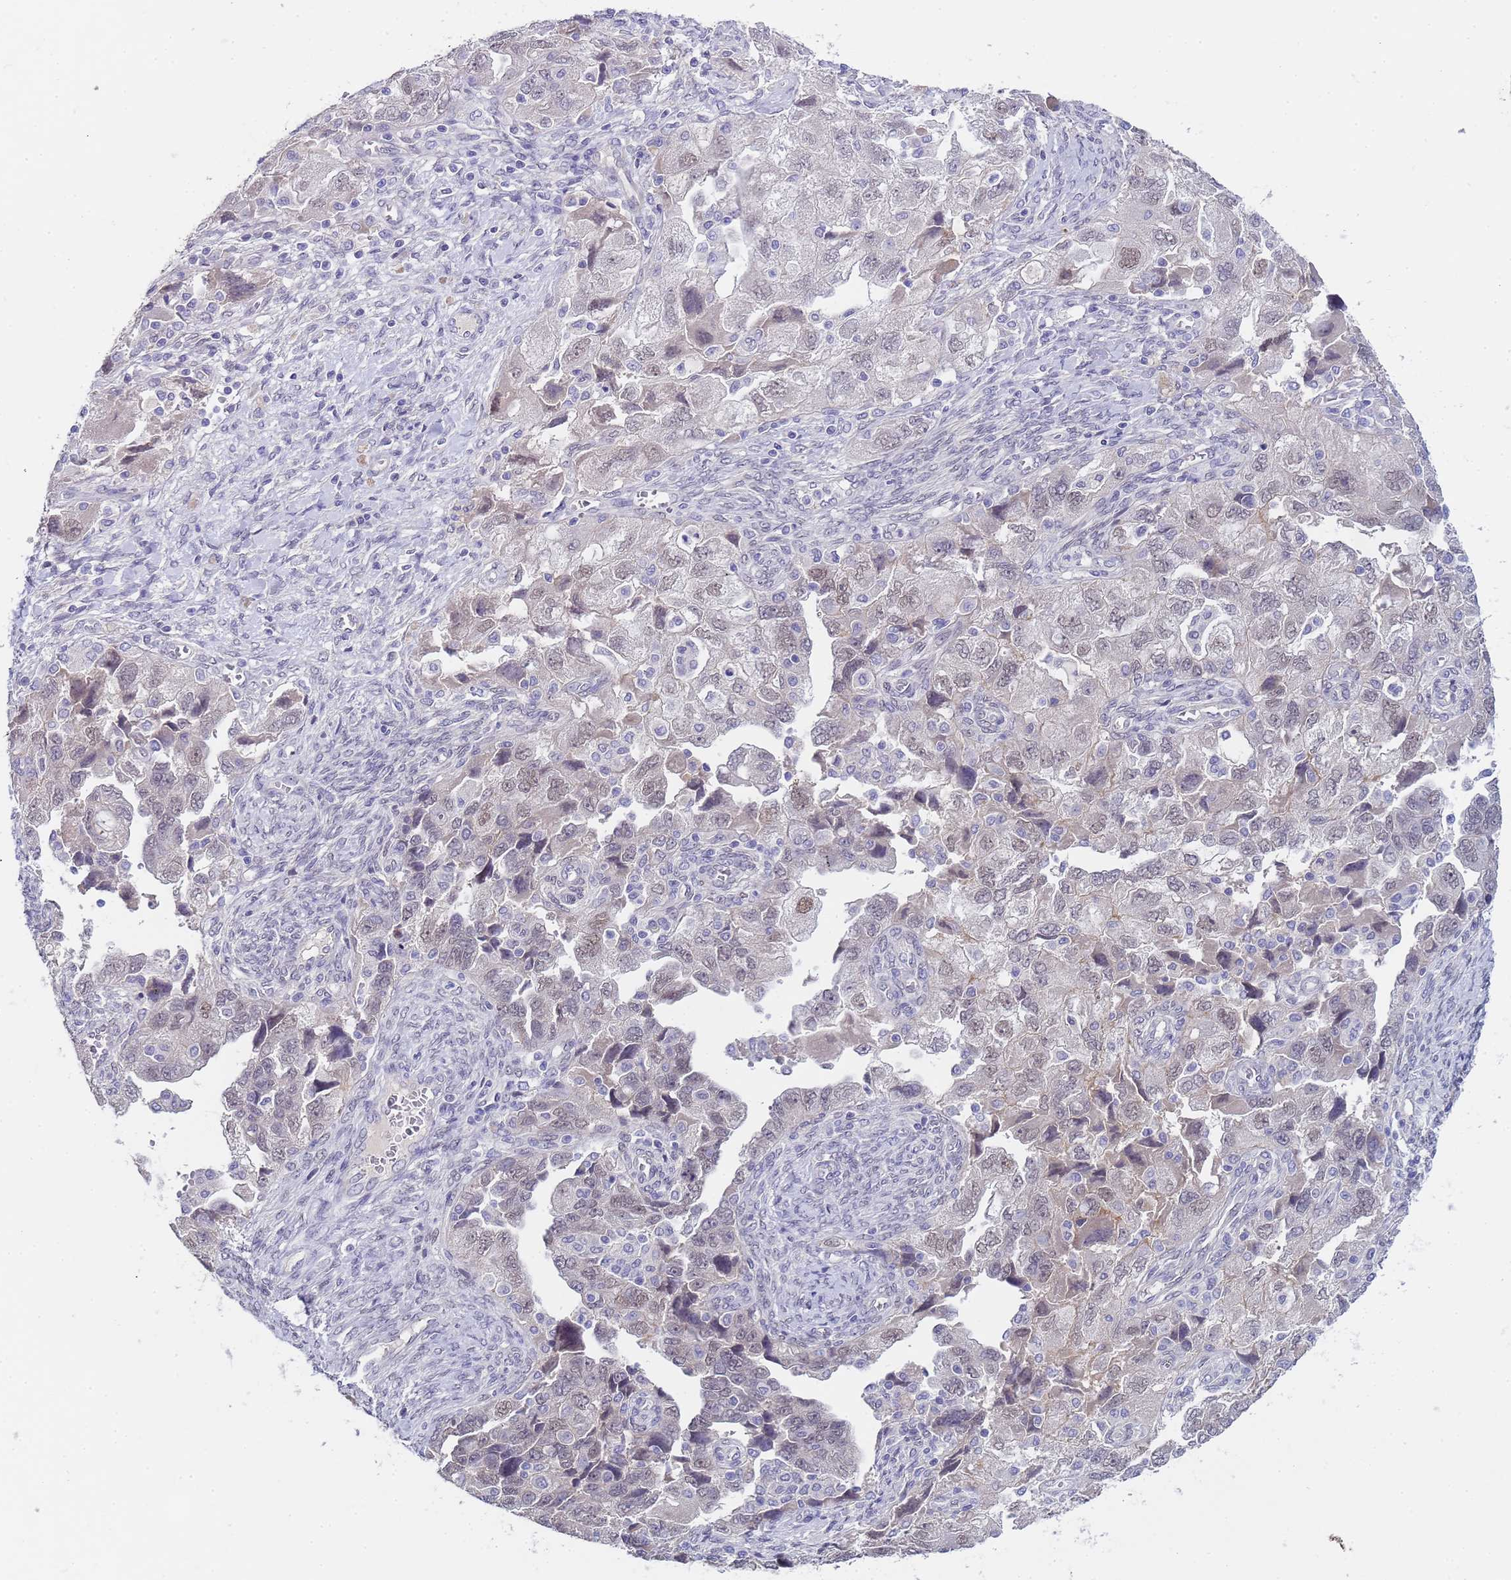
{"staining": {"intensity": "weak", "quantity": "25%-75%", "location": "nuclear"}, "tissue": "ovarian cancer", "cell_type": "Tumor cells", "image_type": "cancer", "snomed": [{"axis": "morphology", "description": "Carcinoma, NOS"}, {"axis": "morphology", "description": "Cystadenocarcinoma, serous, NOS"}, {"axis": "topography", "description": "Ovary"}], "caption": "A photomicrograph of human carcinoma (ovarian) stained for a protein demonstrates weak nuclear brown staining in tumor cells.", "gene": "TRMT10A", "patient": {"sex": "female", "age": 69}}